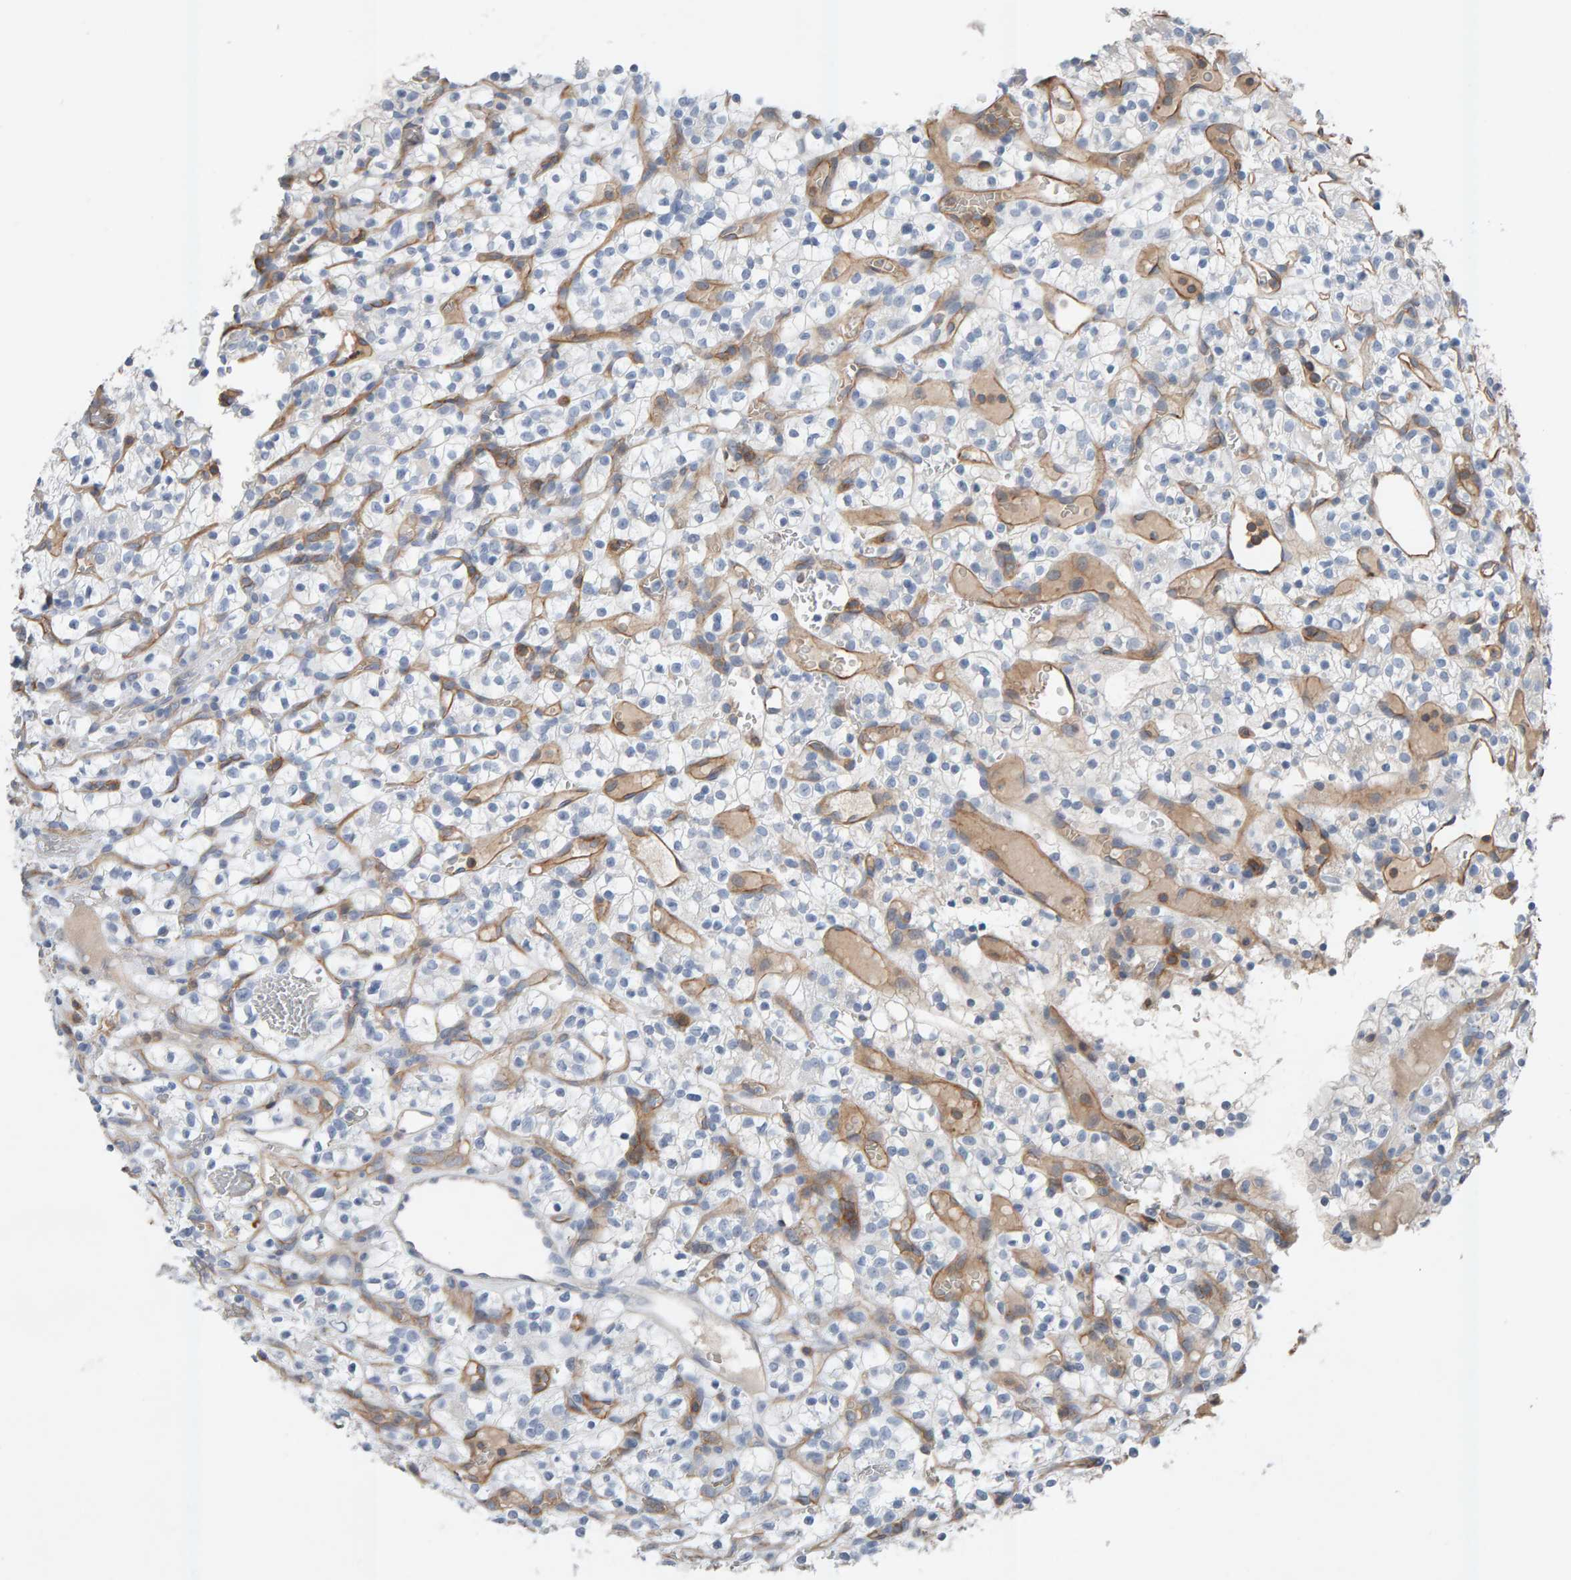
{"staining": {"intensity": "negative", "quantity": "none", "location": "none"}, "tissue": "renal cancer", "cell_type": "Tumor cells", "image_type": "cancer", "snomed": [{"axis": "morphology", "description": "Adenocarcinoma, NOS"}, {"axis": "topography", "description": "Kidney"}], "caption": "The image shows no staining of tumor cells in renal cancer (adenocarcinoma). (DAB (3,3'-diaminobenzidine) immunohistochemistry (IHC) with hematoxylin counter stain).", "gene": "FYN", "patient": {"sex": "female", "age": 57}}